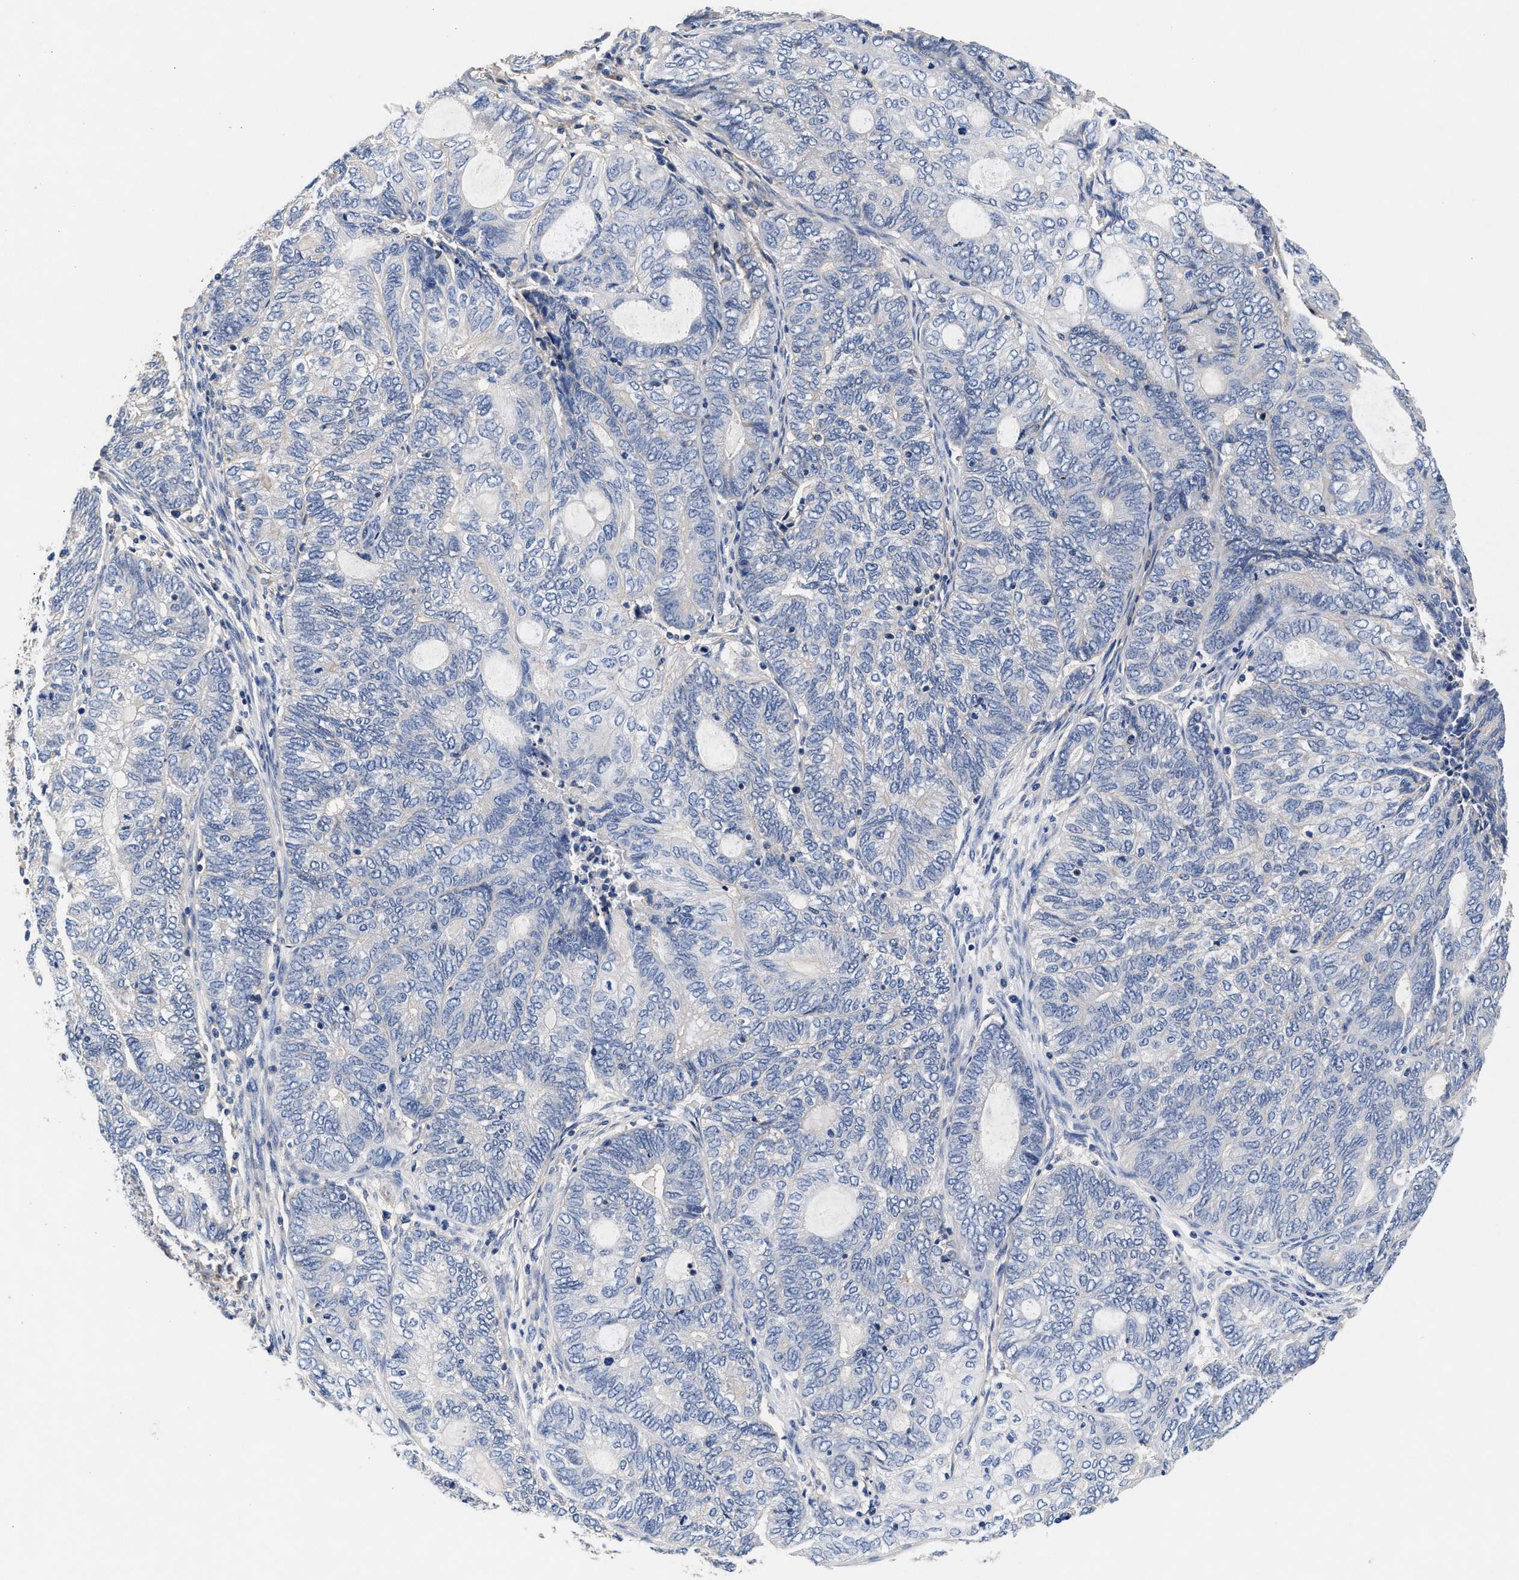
{"staining": {"intensity": "negative", "quantity": "none", "location": "none"}, "tissue": "endometrial cancer", "cell_type": "Tumor cells", "image_type": "cancer", "snomed": [{"axis": "morphology", "description": "Adenocarcinoma, NOS"}, {"axis": "topography", "description": "Uterus"}, {"axis": "topography", "description": "Endometrium"}], "caption": "DAB (3,3'-diaminobenzidine) immunohistochemical staining of endometrial adenocarcinoma demonstrates no significant staining in tumor cells. (DAB immunohistochemistry with hematoxylin counter stain).", "gene": "GNAI3", "patient": {"sex": "female", "age": 70}}